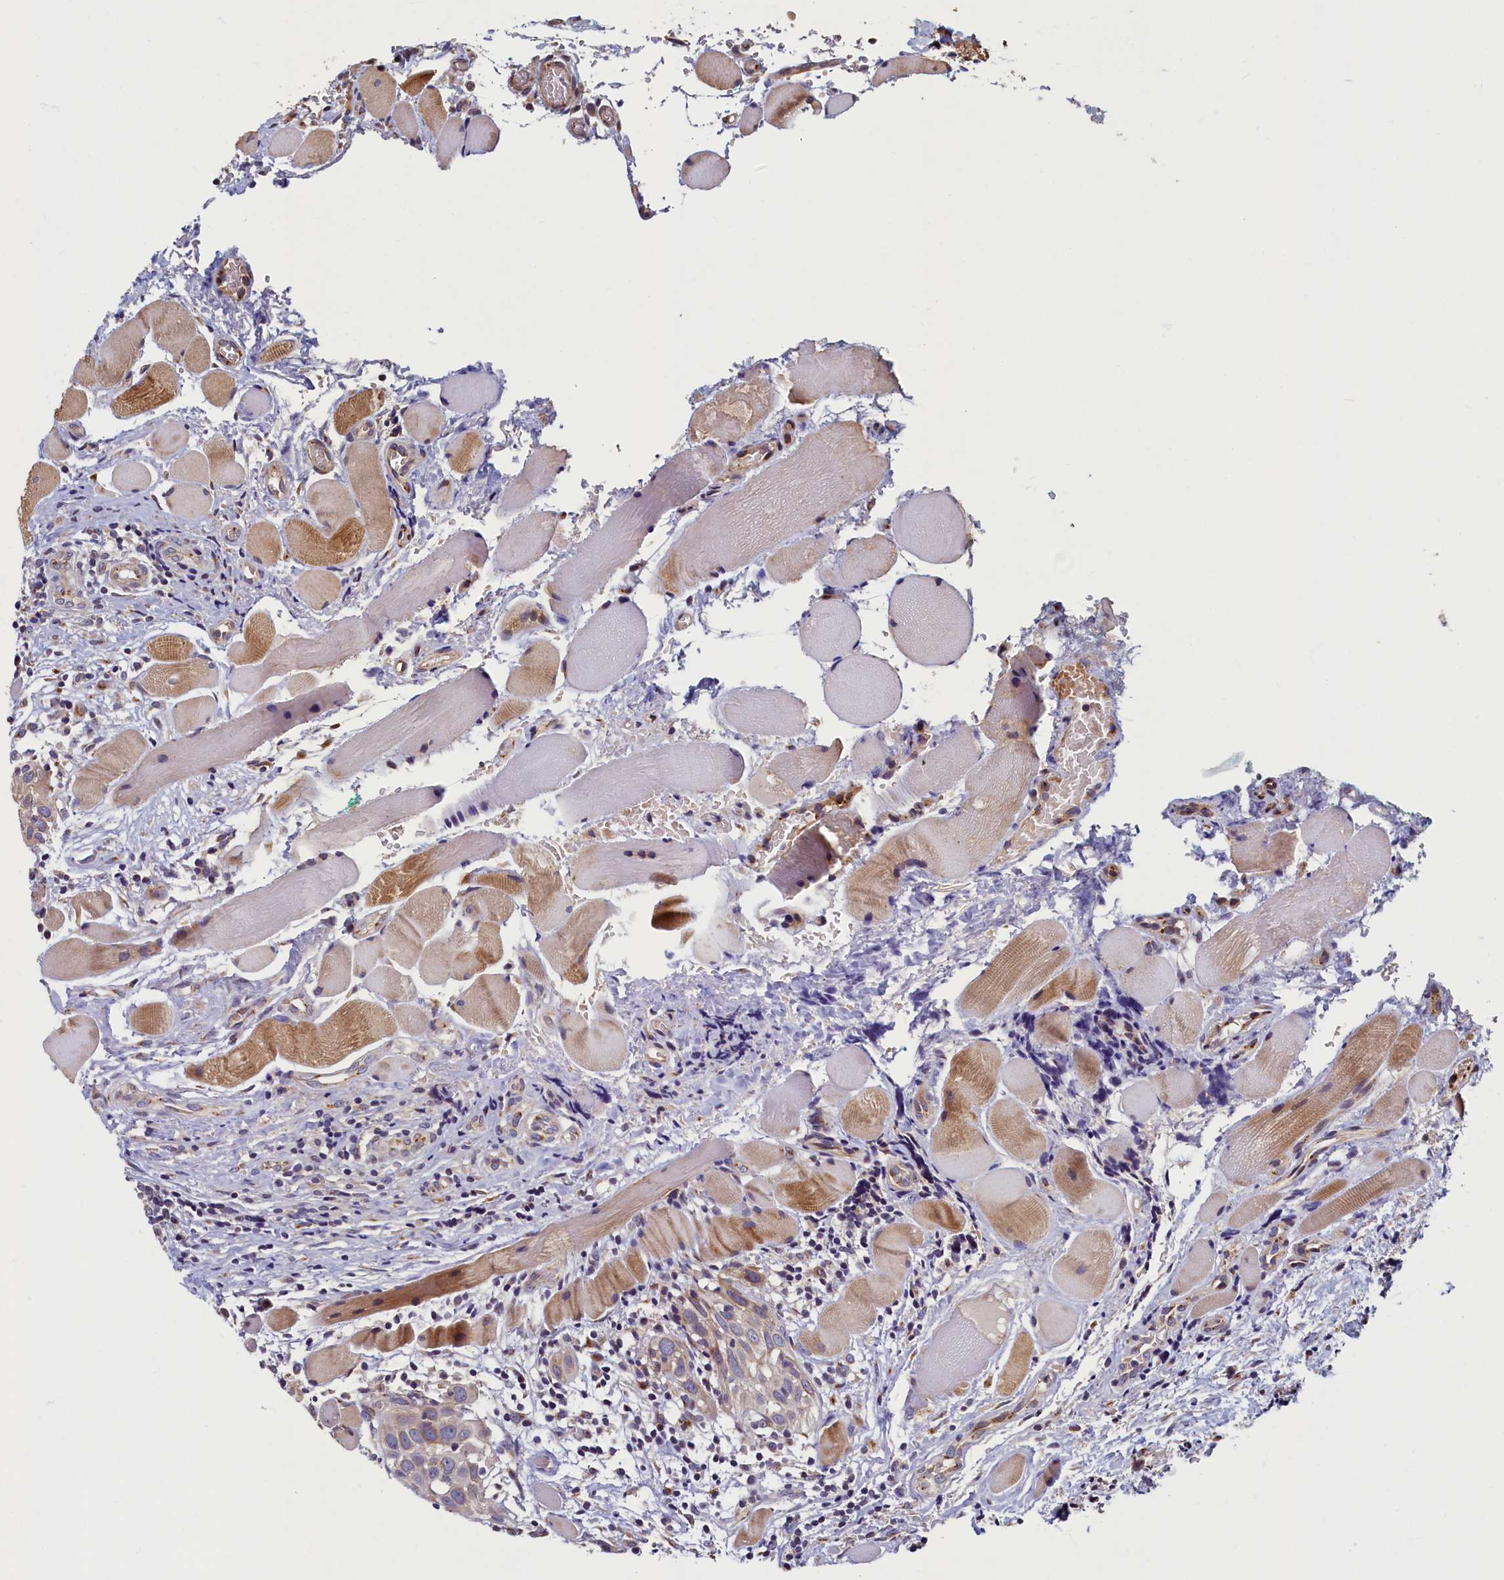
{"staining": {"intensity": "weak", "quantity": "25%-75%", "location": "cytoplasmic/membranous"}, "tissue": "head and neck cancer", "cell_type": "Tumor cells", "image_type": "cancer", "snomed": [{"axis": "morphology", "description": "Squamous cell carcinoma, NOS"}, {"axis": "topography", "description": "Oral tissue"}, {"axis": "topography", "description": "Head-Neck"}], "caption": "About 25%-75% of tumor cells in head and neck cancer show weak cytoplasmic/membranous protein expression as visualized by brown immunohistochemical staining.", "gene": "TMEM181", "patient": {"sex": "female", "age": 50}}